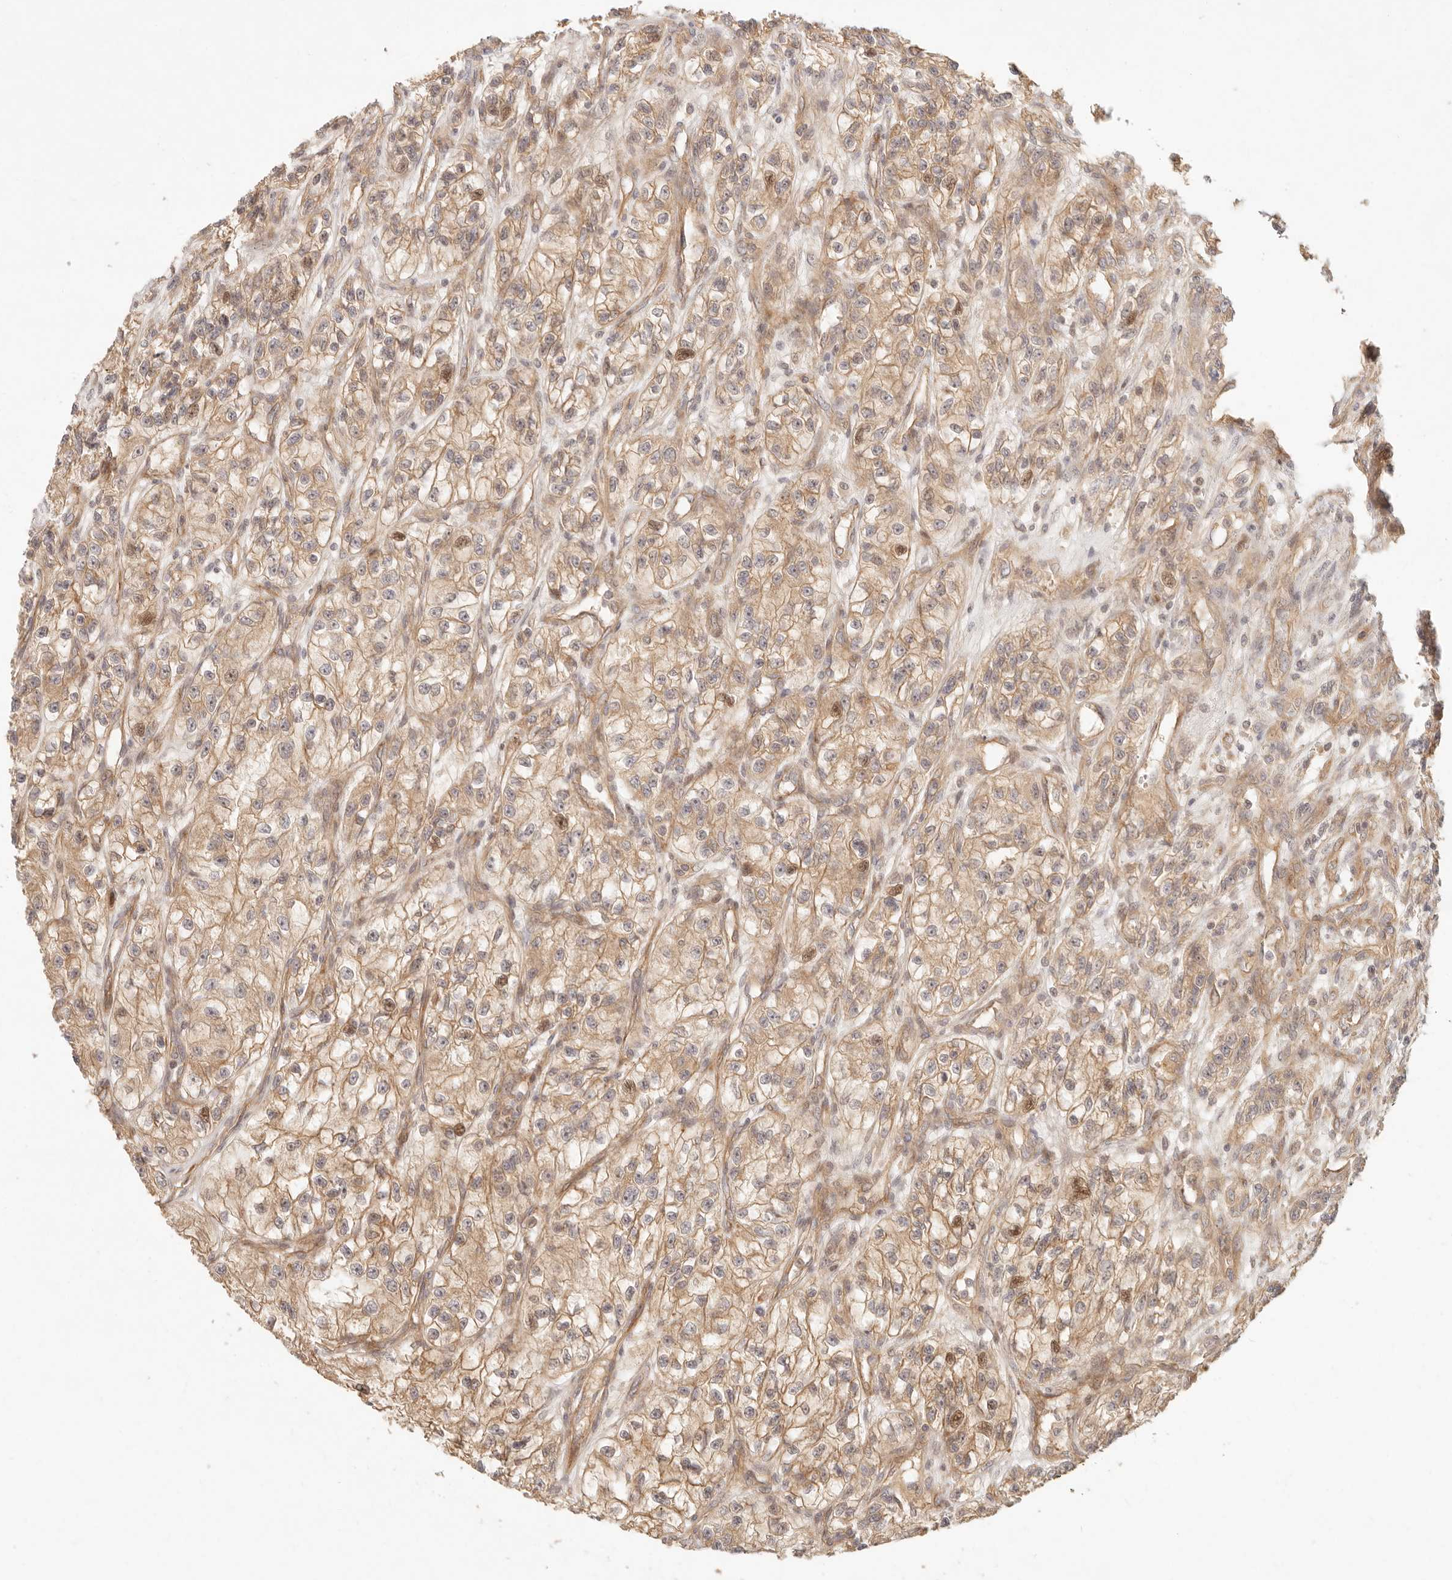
{"staining": {"intensity": "moderate", "quantity": ">75%", "location": "cytoplasmic/membranous,nuclear"}, "tissue": "renal cancer", "cell_type": "Tumor cells", "image_type": "cancer", "snomed": [{"axis": "morphology", "description": "Adenocarcinoma, NOS"}, {"axis": "topography", "description": "Kidney"}], "caption": "IHC photomicrograph of human renal cancer (adenocarcinoma) stained for a protein (brown), which shows medium levels of moderate cytoplasmic/membranous and nuclear expression in approximately >75% of tumor cells.", "gene": "PPP1R3B", "patient": {"sex": "female", "age": 57}}